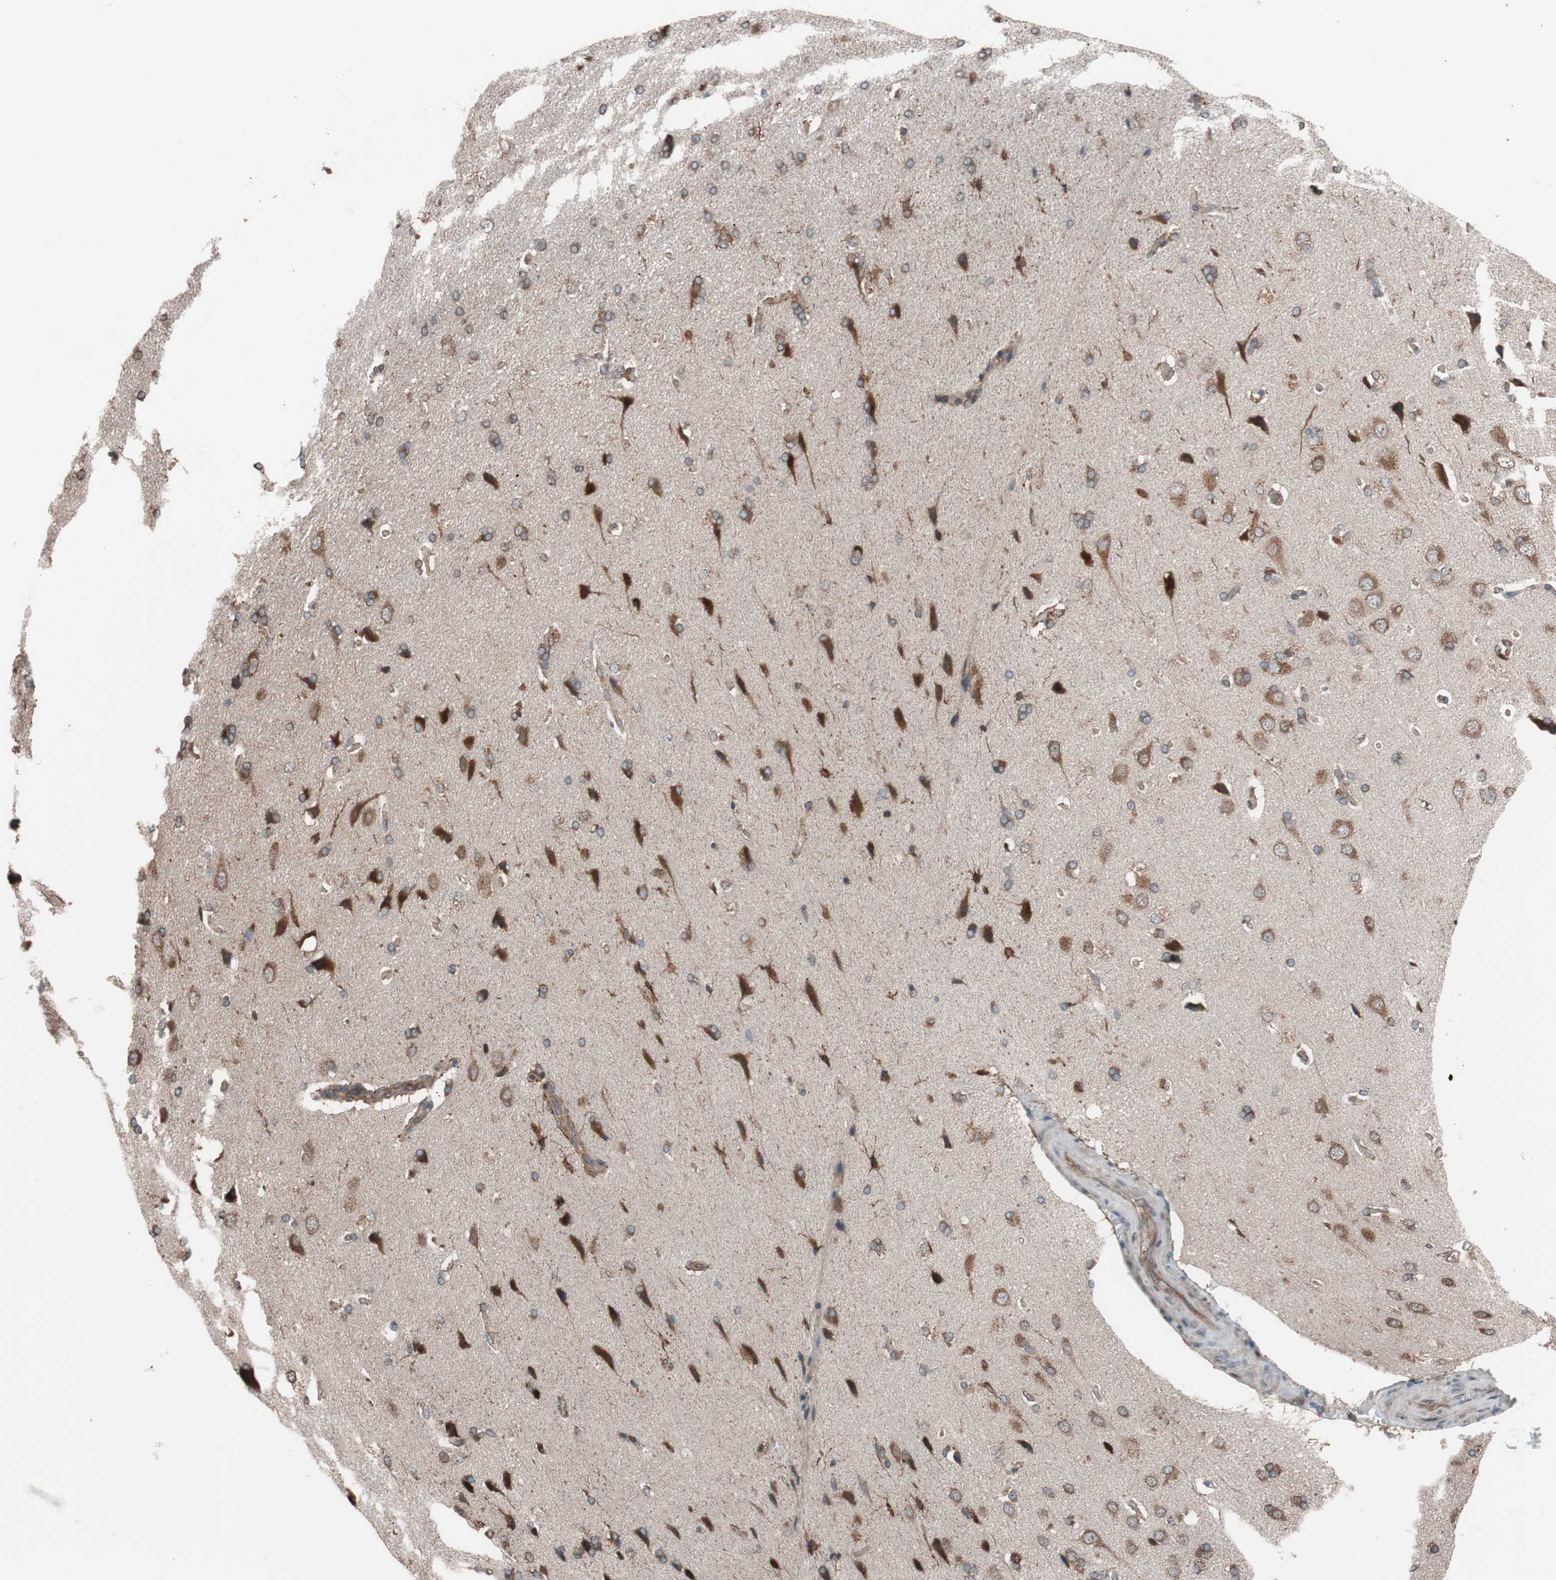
{"staining": {"intensity": "moderate", "quantity": ">75%", "location": "cytoplasmic/membranous"}, "tissue": "cerebral cortex", "cell_type": "Endothelial cells", "image_type": "normal", "snomed": [{"axis": "morphology", "description": "Normal tissue, NOS"}, {"axis": "topography", "description": "Cerebral cortex"}], "caption": "Protein analysis of normal cerebral cortex exhibits moderate cytoplasmic/membranous expression in approximately >75% of endothelial cells. (IHC, brightfield microscopy, high magnification).", "gene": "SEC31A", "patient": {"sex": "male", "age": 62}}